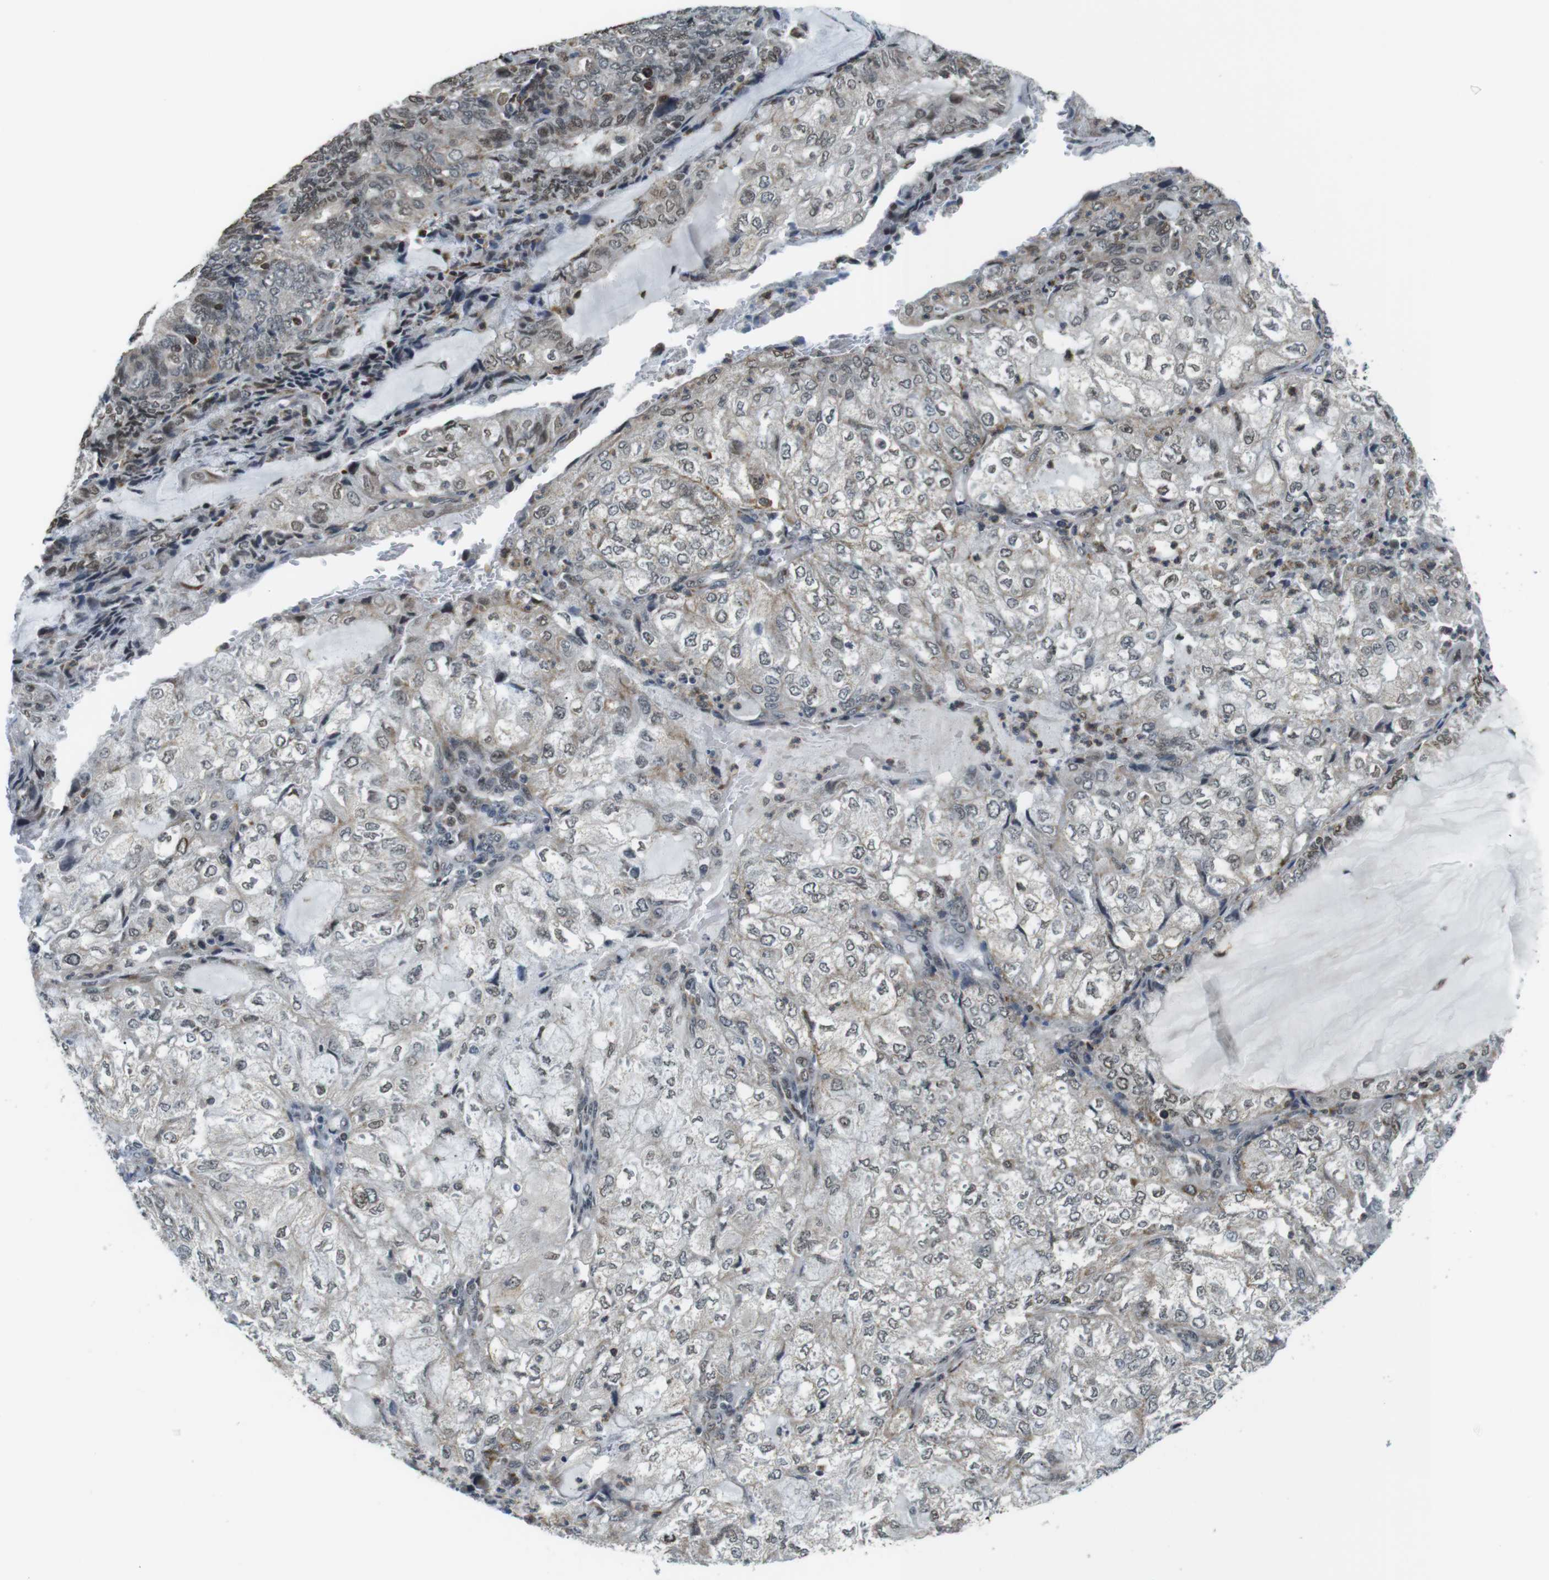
{"staining": {"intensity": "weak", "quantity": "<25%", "location": "nuclear"}, "tissue": "endometrial cancer", "cell_type": "Tumor cells", "image_type": "cancer", "snomed": [{"axis": "morphology", "description": "Adenocarcinoma, NOS"}, {"axis": "topography", "description": "Endometrium"}], "caption": "This is an immunohistochemistry photomicrograph of endometrial cancer. There is no expression in tumor cells.", "gene": "USP7", "patient": {"sex": "female", "age": 81}}